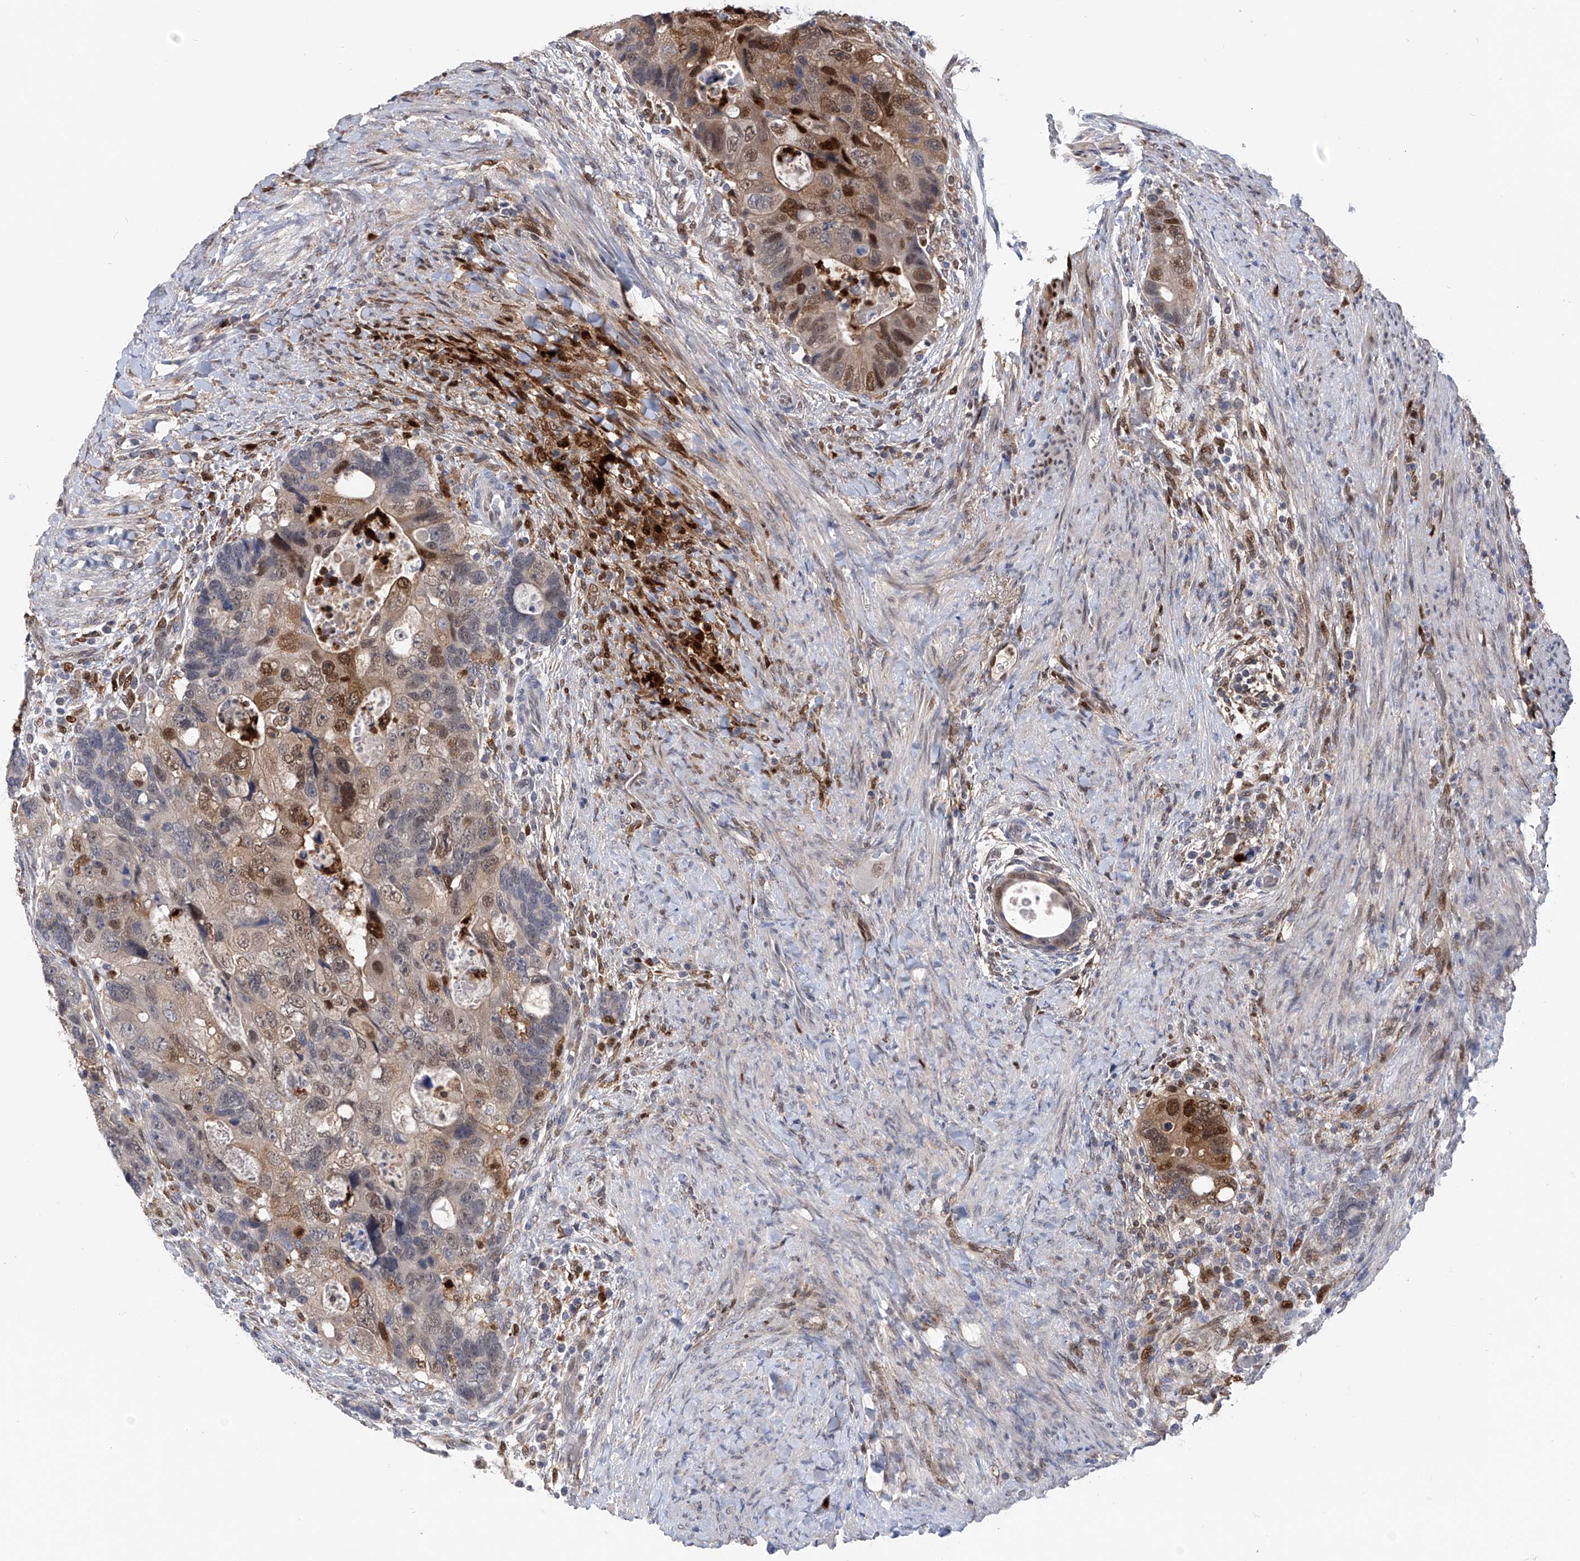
{"staining": {"intensity": "moderate", "quantity": "25%-75%", "location": "nuclear"}, "tissue": "colorectal cancer", "cell_type": "Tumor cells", "image_type": "cancer", "snomed": [{"axis": "morphology", "description": "Adenocarcinoma, NOS"}, {"axis": "topography", "description": "Rectum"}], "caption": "The histopathology image reveals staining of adenocarcinoma (colorectal), revealing moderate nuclear protein staining (brown color) within tumor cells. (DAB (3,3'-diaminobenzidine) = brown stain, brightfield microscopy at high magnification).", "gene": "PHF20", "patient": {"sex": "male", "age": 59}}